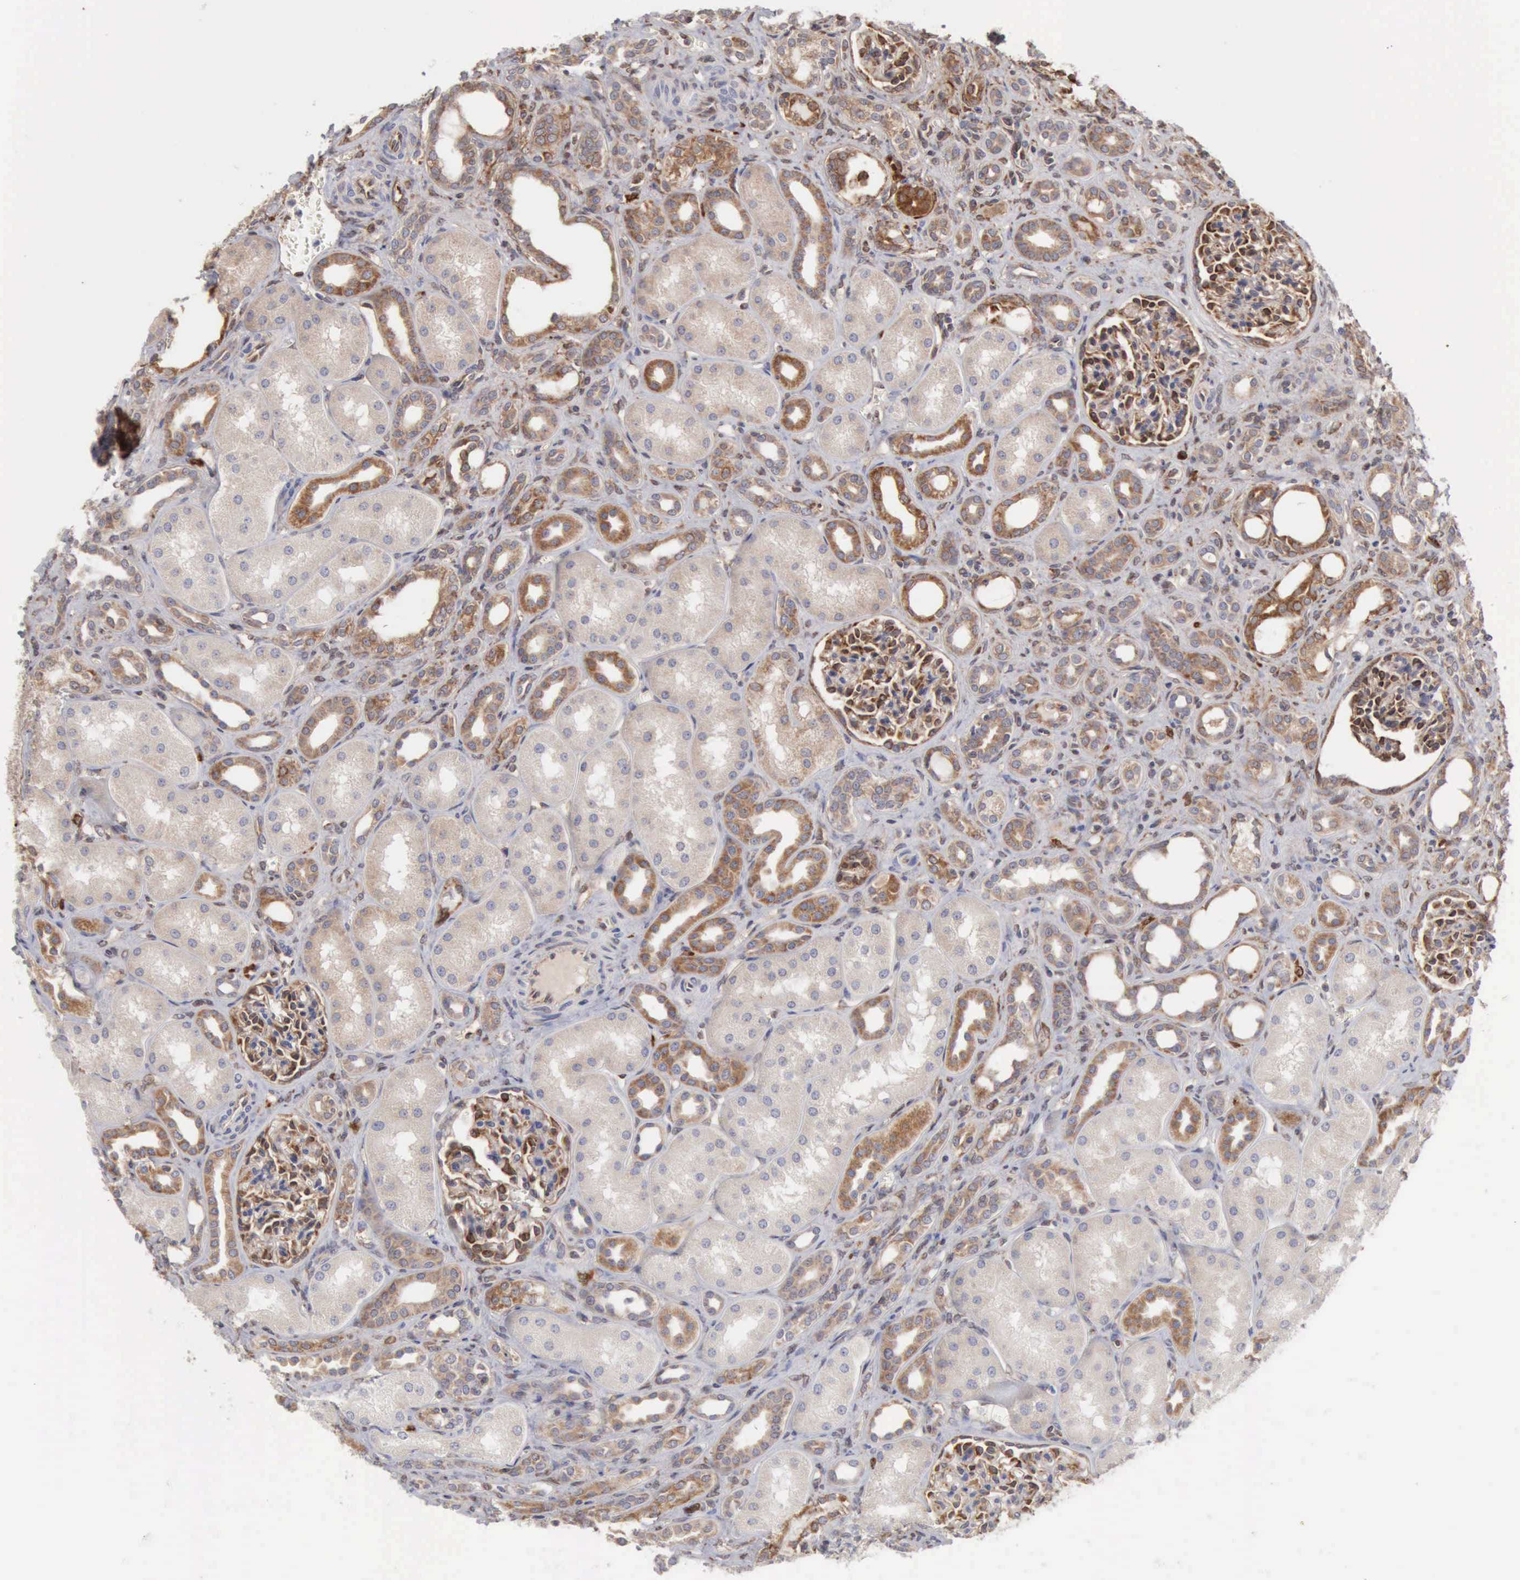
{"staining": {"intensity": "strong", "quantity": ">75%", "location": "cytoplasmic/membranous,nuclear"}, "tissue": "kidney", "cell_type": "Cells in glomeruli", "image_type": "normal", "snomed": [{"axis": "morphology", "description": "Normal tissue, NOS"}, {"axis": "topography", "description": "Kidney"}], "caption": "Cells in glomeruli reveal high levels of strong cytoplasmic/membranous,nuclear positivity in approximately >75% of cells in benign human kidney.", "gene": "APOL2", "patient": {"sex": "male", "age": 7}}